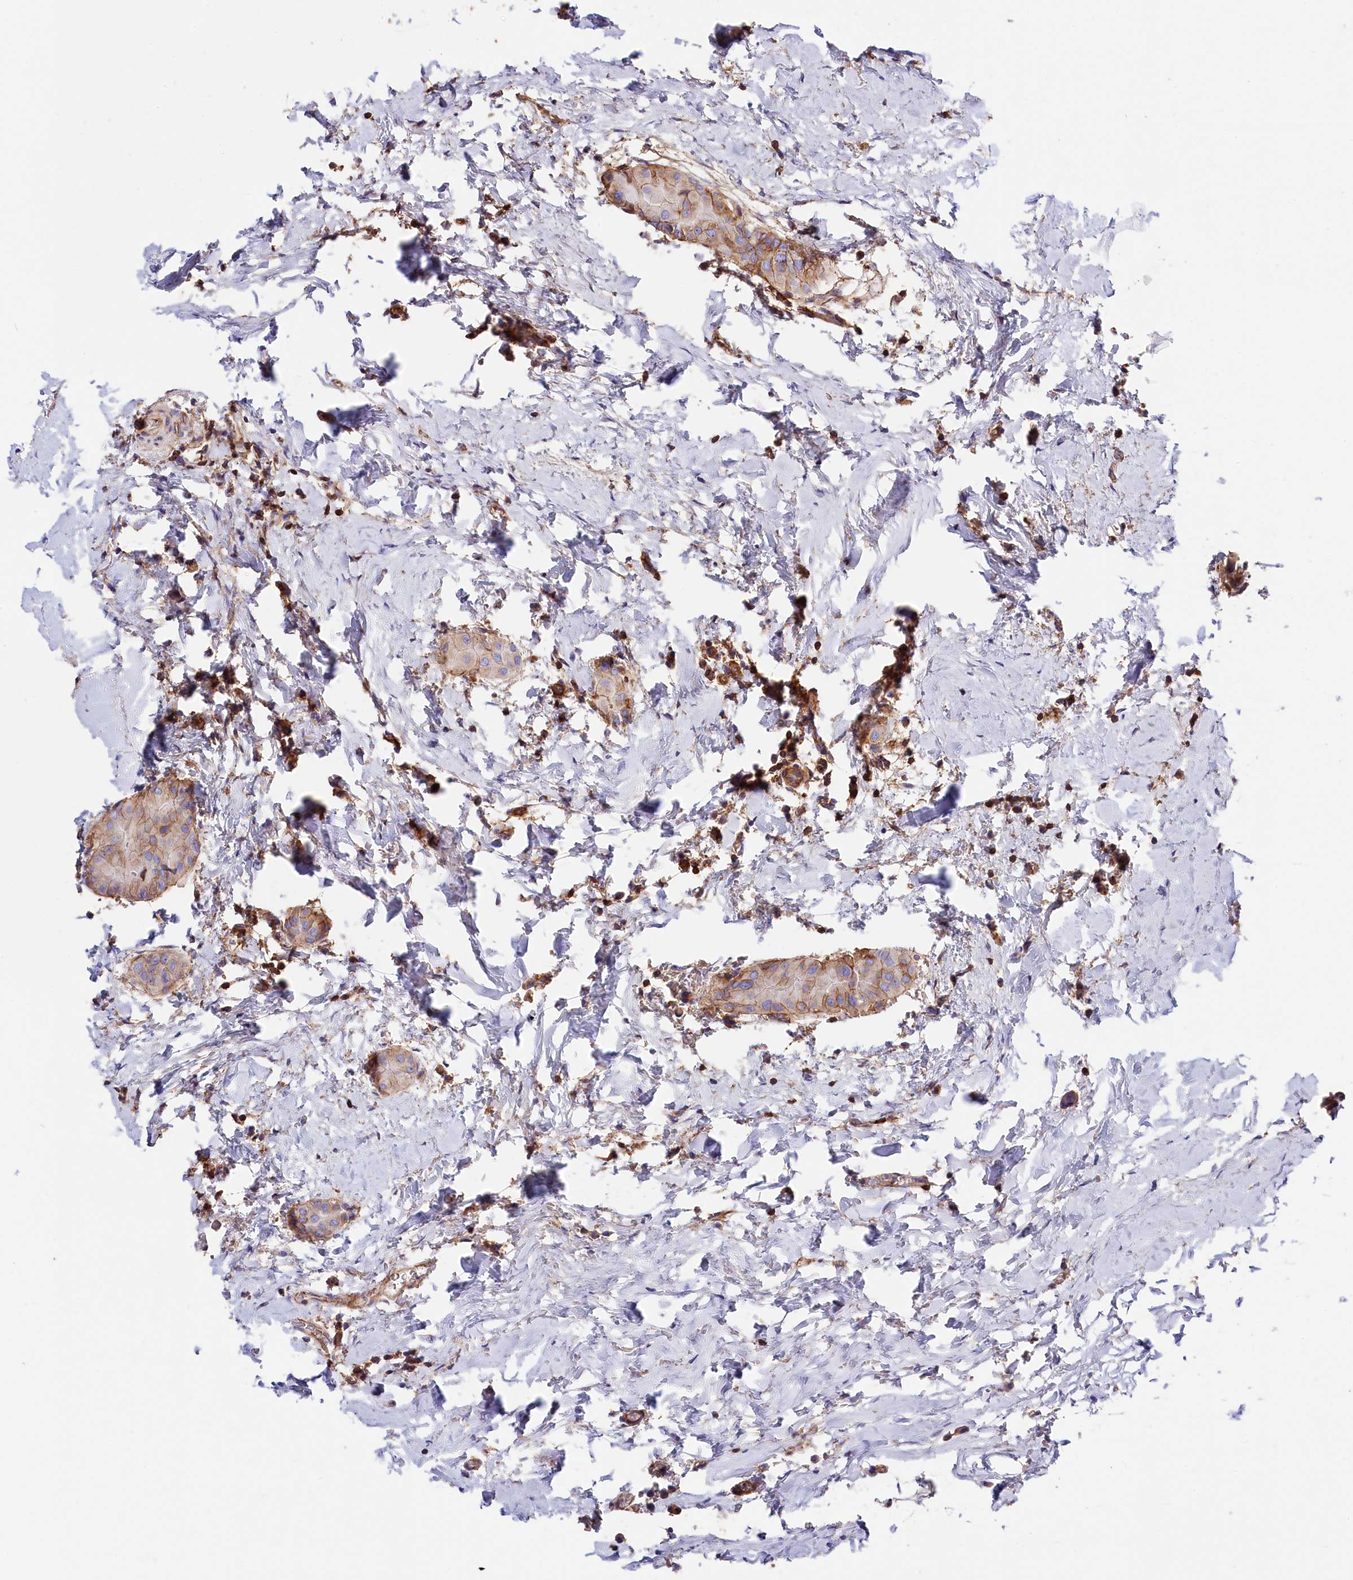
{"staining": {"intensity": "moderate", "quantity": "25%-75%", "location": "cytoplasmic/membranous"}, "tissue": "thyroid cancer", "cell_type": "Tumor cells", "image_type": "cancer", "snomed": [{"axis": "morphology", "description": "Papillary adenocarcinoma, NOS"}, {"axis": "topography", "description": "Thyroid gland"}], "caption": "Papillary adenocarcinoma (thyroid) stained with a protein marker exhibits moderate staining in tumor cells.", "gene": "ATP2B4", "patient": {"sex": "male", "age": 33}}